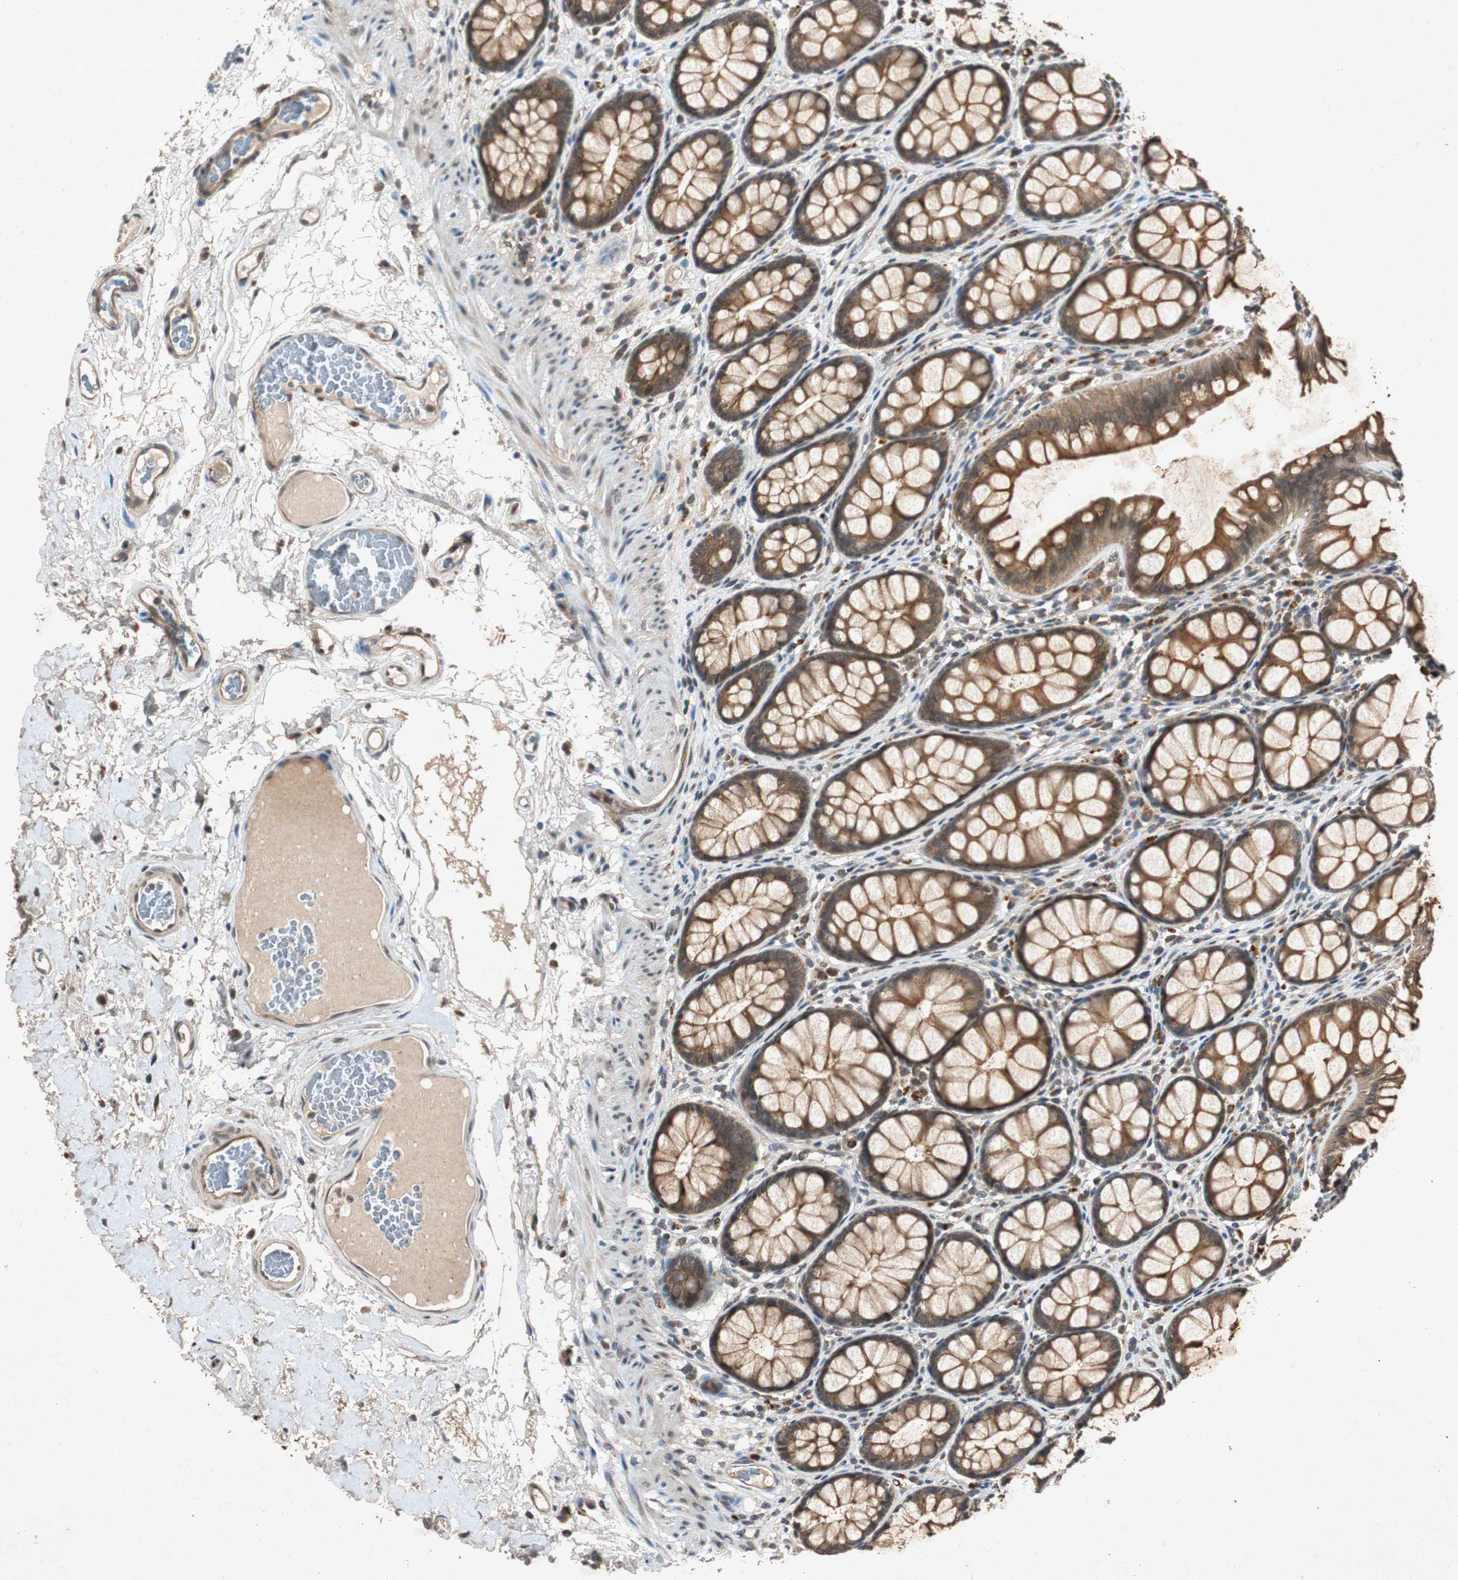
{"staining": {"intensity": "moderate", "quantity": ">75%", "location": "cytoplasmic/membranous"}, "tissue": "colon", "cell_type": "Endothelial cells", "image_type": "normal", "snomed": [{"axis": "morphology", "description": "Normal tissue, NOS"}, {"axis": "topography", "description": "Colon"}], "caption": "A histopathology image of colon stained for a protein shows moderate cytoplasmic/membranous brown staining in endothelial cells.", "gene": "SLIT2", "patient": {"sex": "female", "age": 55}}